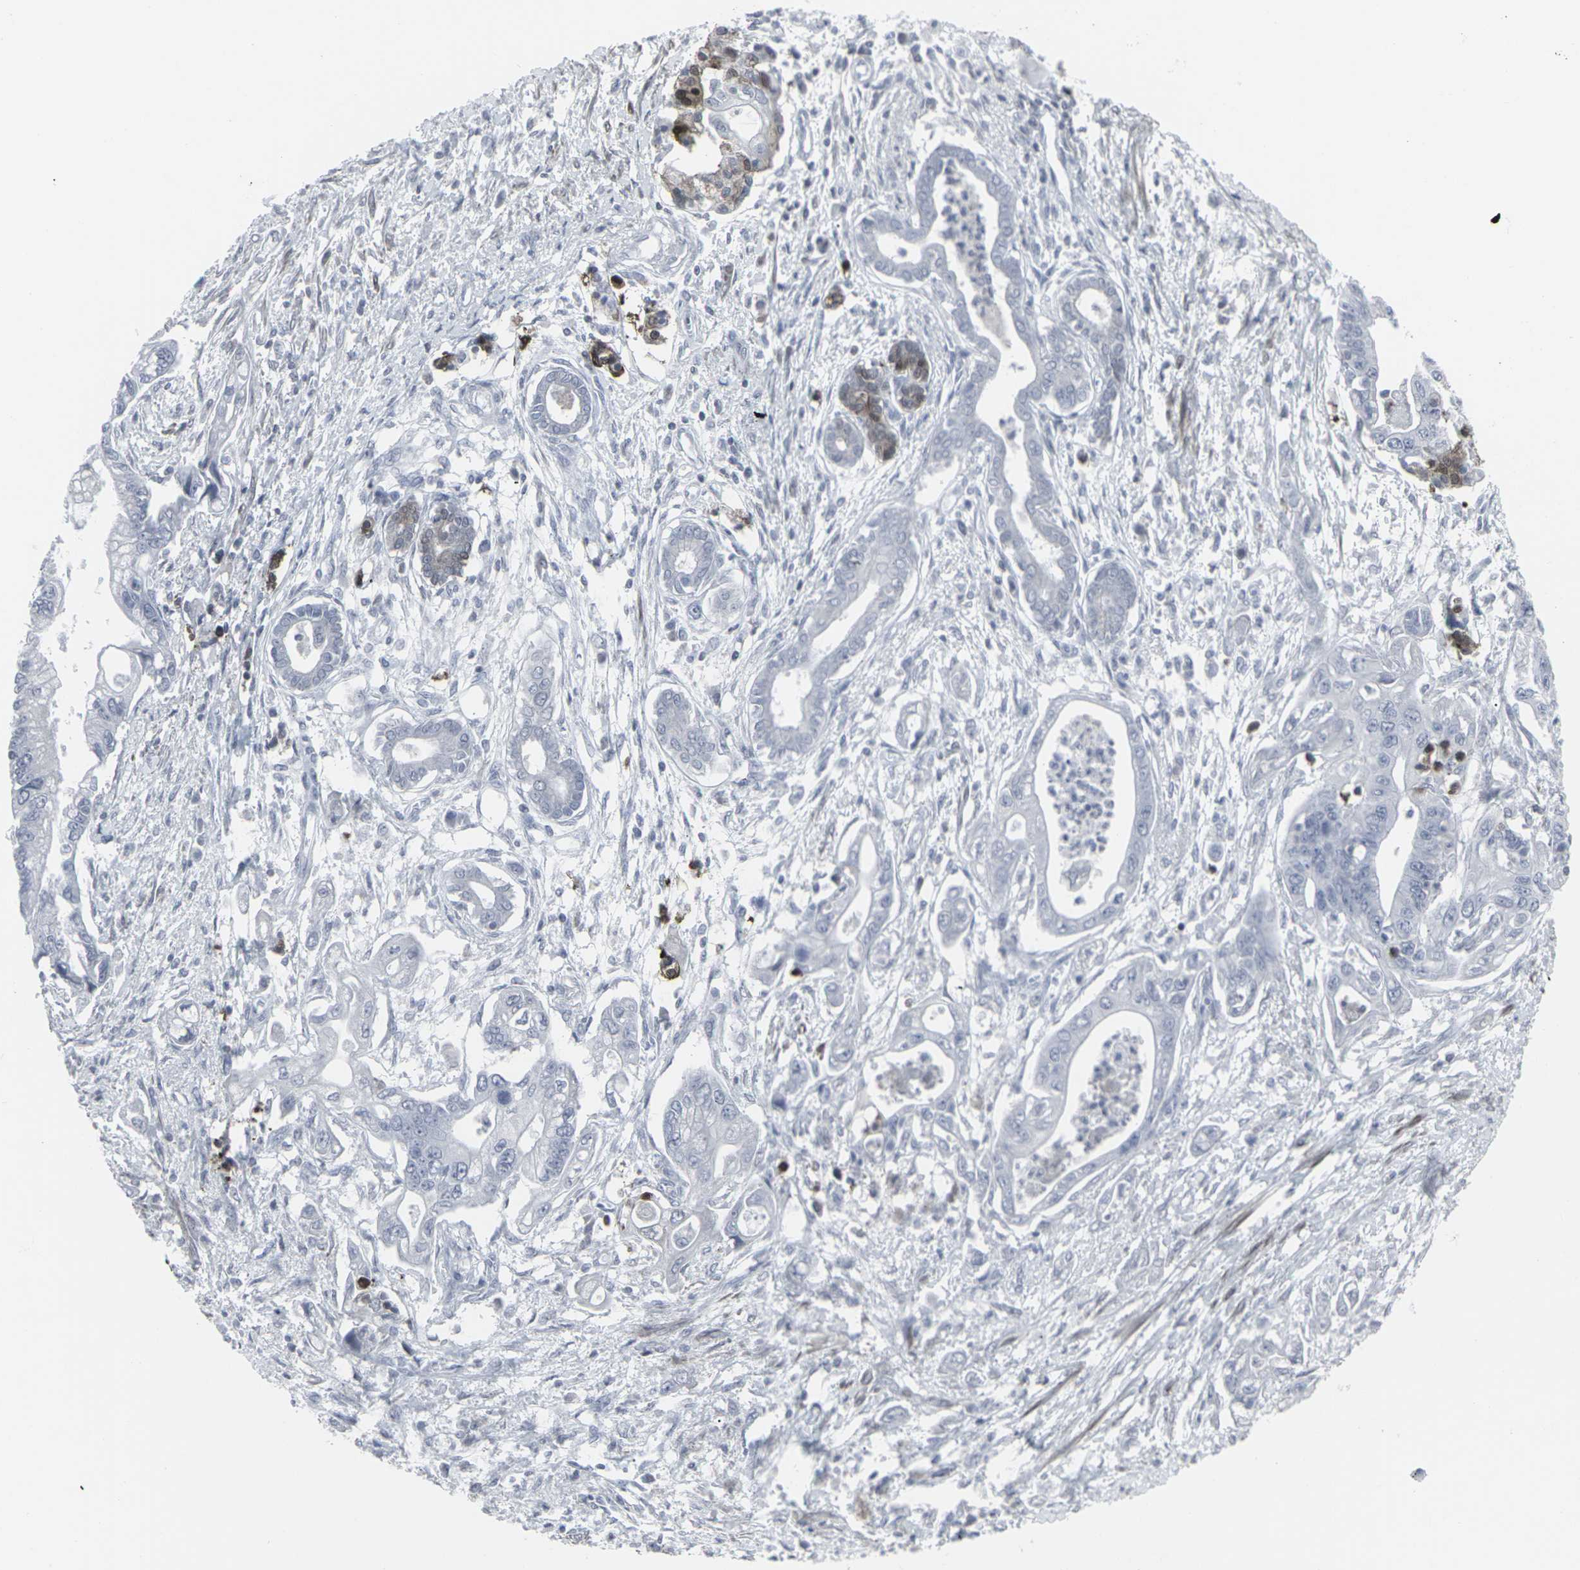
{"staining": {"intensity": "moderate", "quantity": "<25%", "location": "cytoplasmic/membranous"}, "tissue": "pancreatic cancer", "cell_type": "Tumor cells", "image_type": "cancer", "snomed": [{"axis": "morphology", "description": "Adenocarcinoma, NOS"}, {"axis": "topography", "description": "Pancreas"}], "caption": "Pancreatic adenocarcinoma stained with immunohistochemistry displays moderate cytoplasmic/membranous expression in approximately <25% of tumor cells.", "gene": "APOBEC2", "patient": {"sex": "male", "age": 56}}